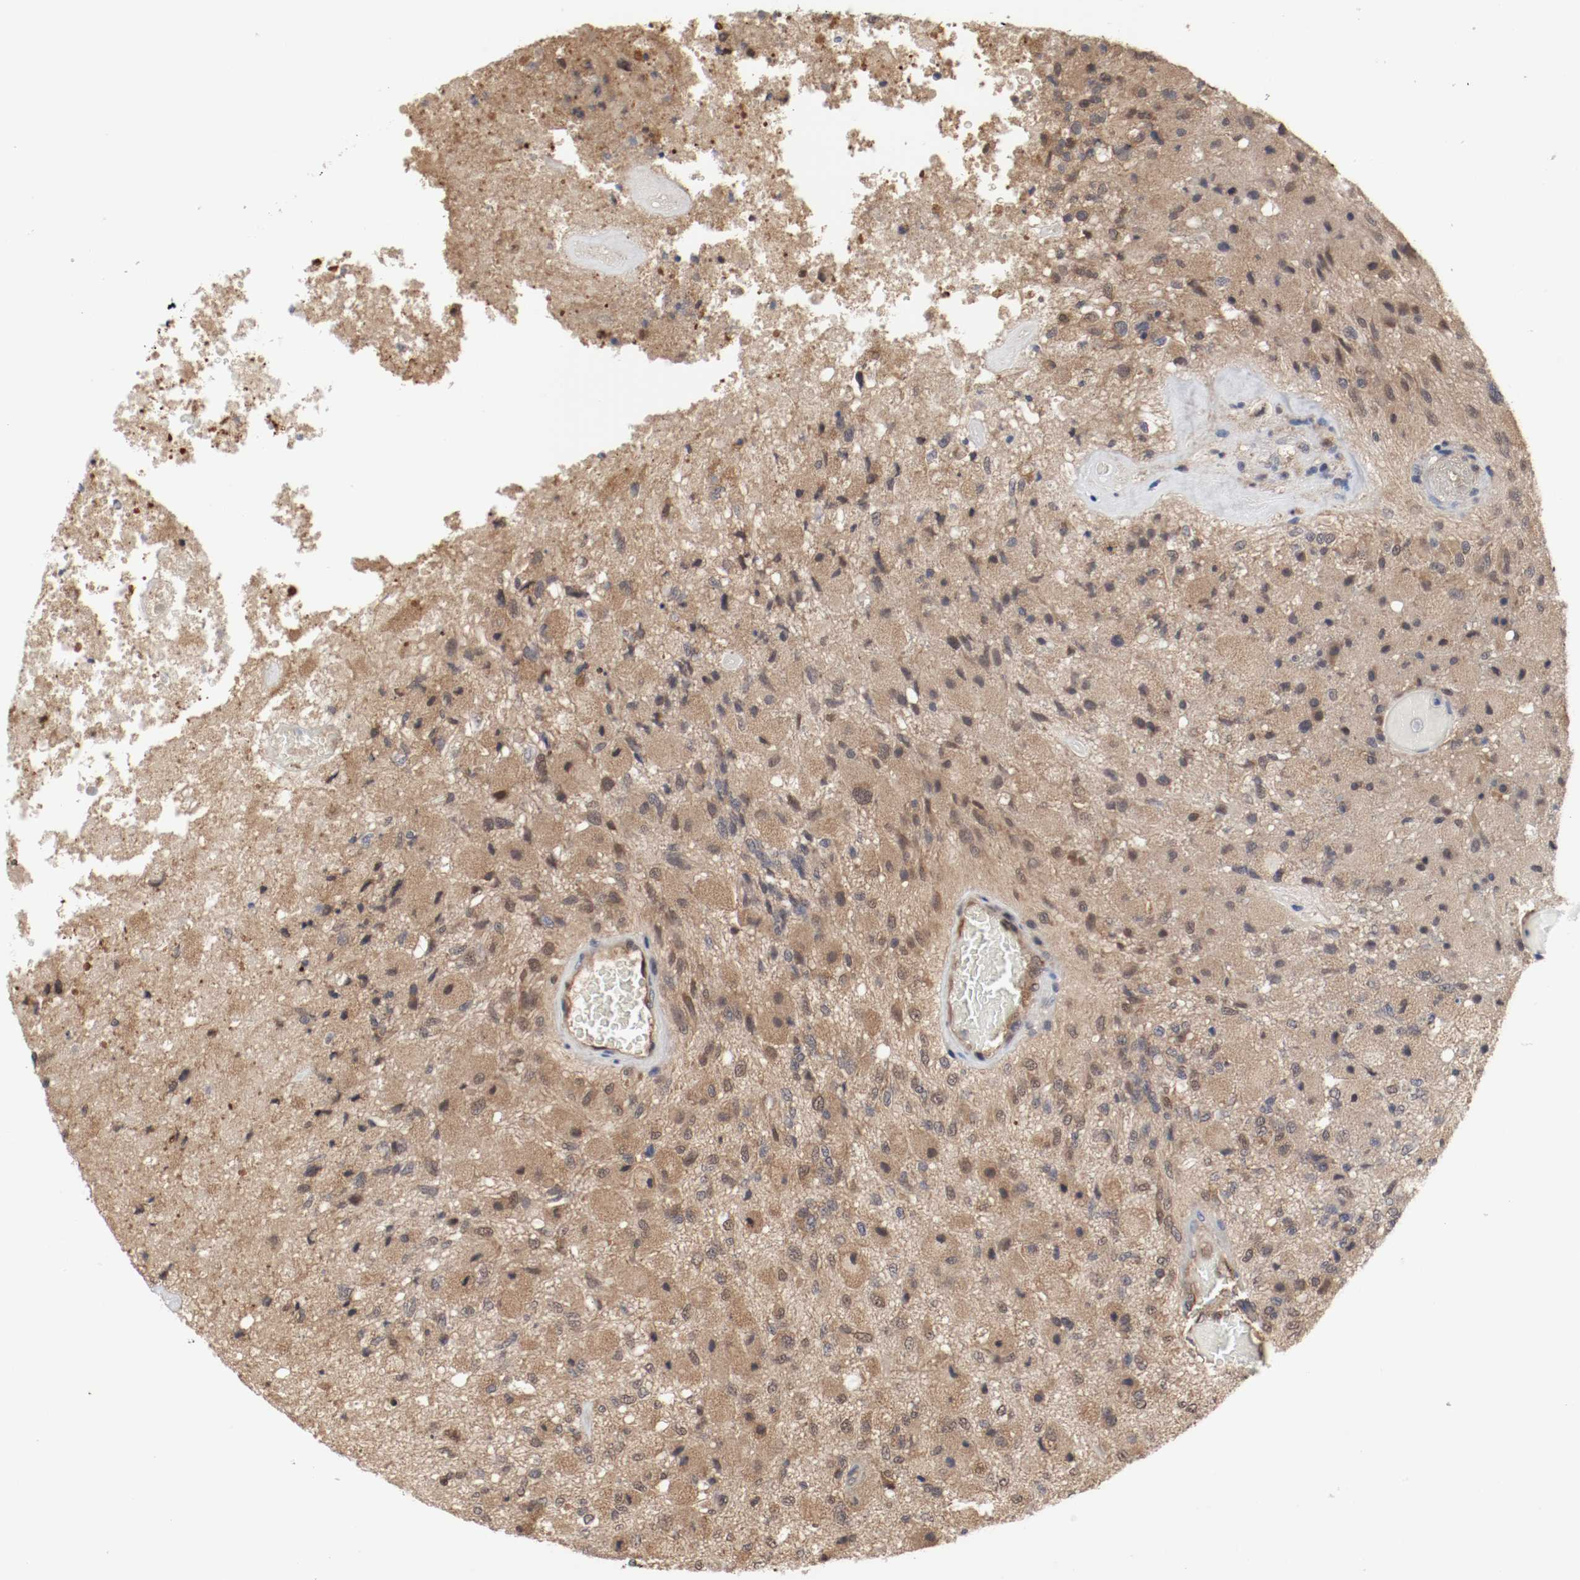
{"staining": {"intensity": "moderate", "quantity": ">75%", "location": "cytoplasmic/membranous,nuclear"}, "tissue": "glioma", "cell_type": "Tumor cells", "image_type": "cancer", "snomed": [{"axis": "morphology", "description": "Normal tissue, NOS"}, {"axis": "morphology", "description": "Glioma, malignant, High grade"}, {"axis": "topography", "description": "Cerebral cortex"}], "caption": "Protein expression analysis of high-grade glioma (malignant) exhibits moderate cytoplasmic/membranous and nuclear staining in about >75% of tumor cells.", "gene": "AFG3L2", "patient": {"sex": "male", "age": 77}}